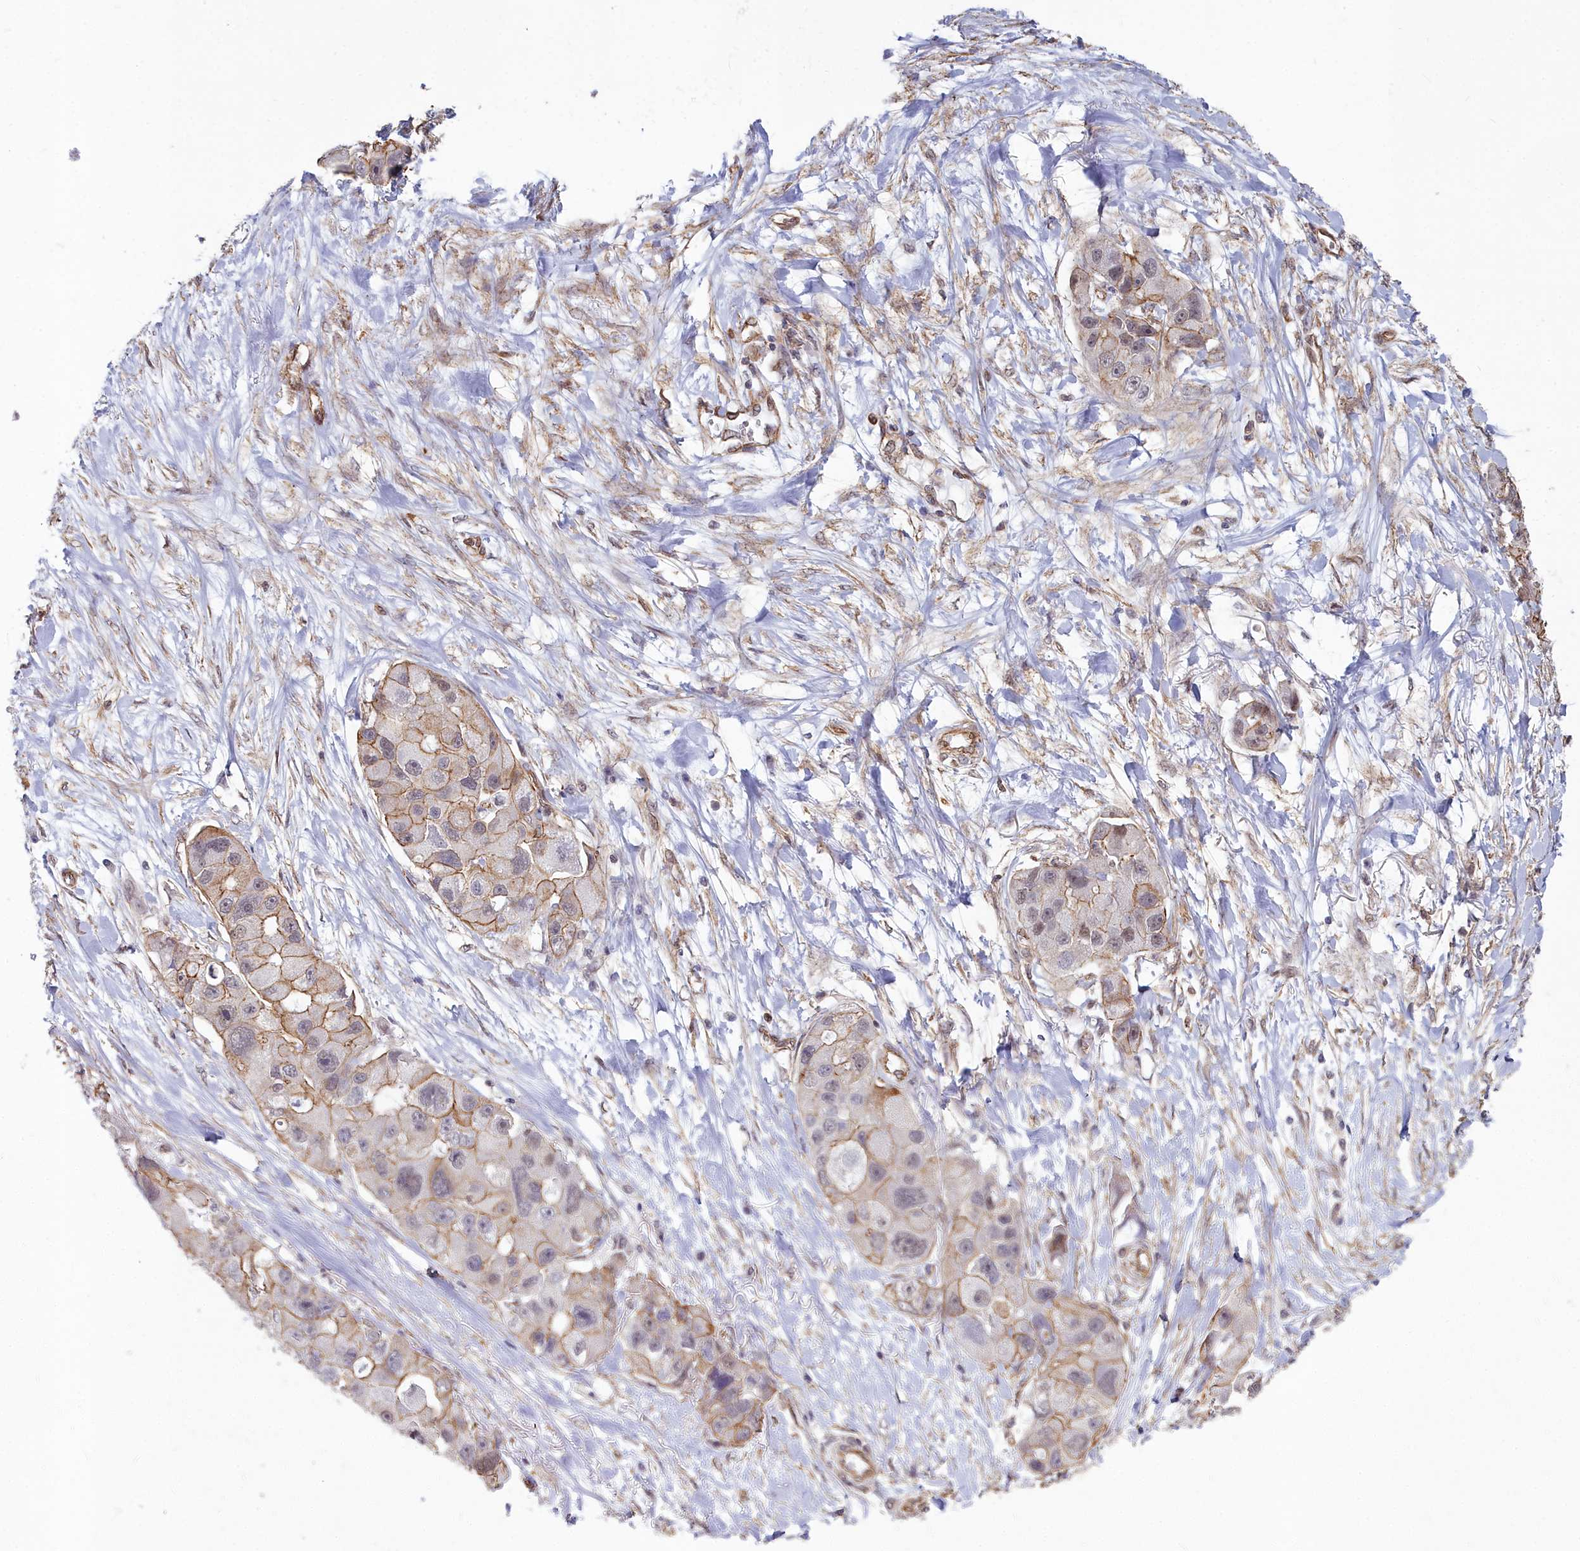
{"staining": {"intensity": "moderate", "quantity": "25%-75%", "location": "cytoplasmic/membranous"}, "tissue": "lung cancer", "cell_type": "Tumor cells", "image_type": "cancer", "snomed": [{"axis": "morphology", "description": "Adenocarcinoma, NOS"}, {"axis": "topography", "description": "Lung"}], "caption": "DAB immunohistochemical staining of human adenocarcinoma (lung) displays moderate cytoplasmic/membranous protein staining in about 25%-75% of tumor cells.", "gene": "YJU2", "patient": {"sex": "female", "age": 54}}